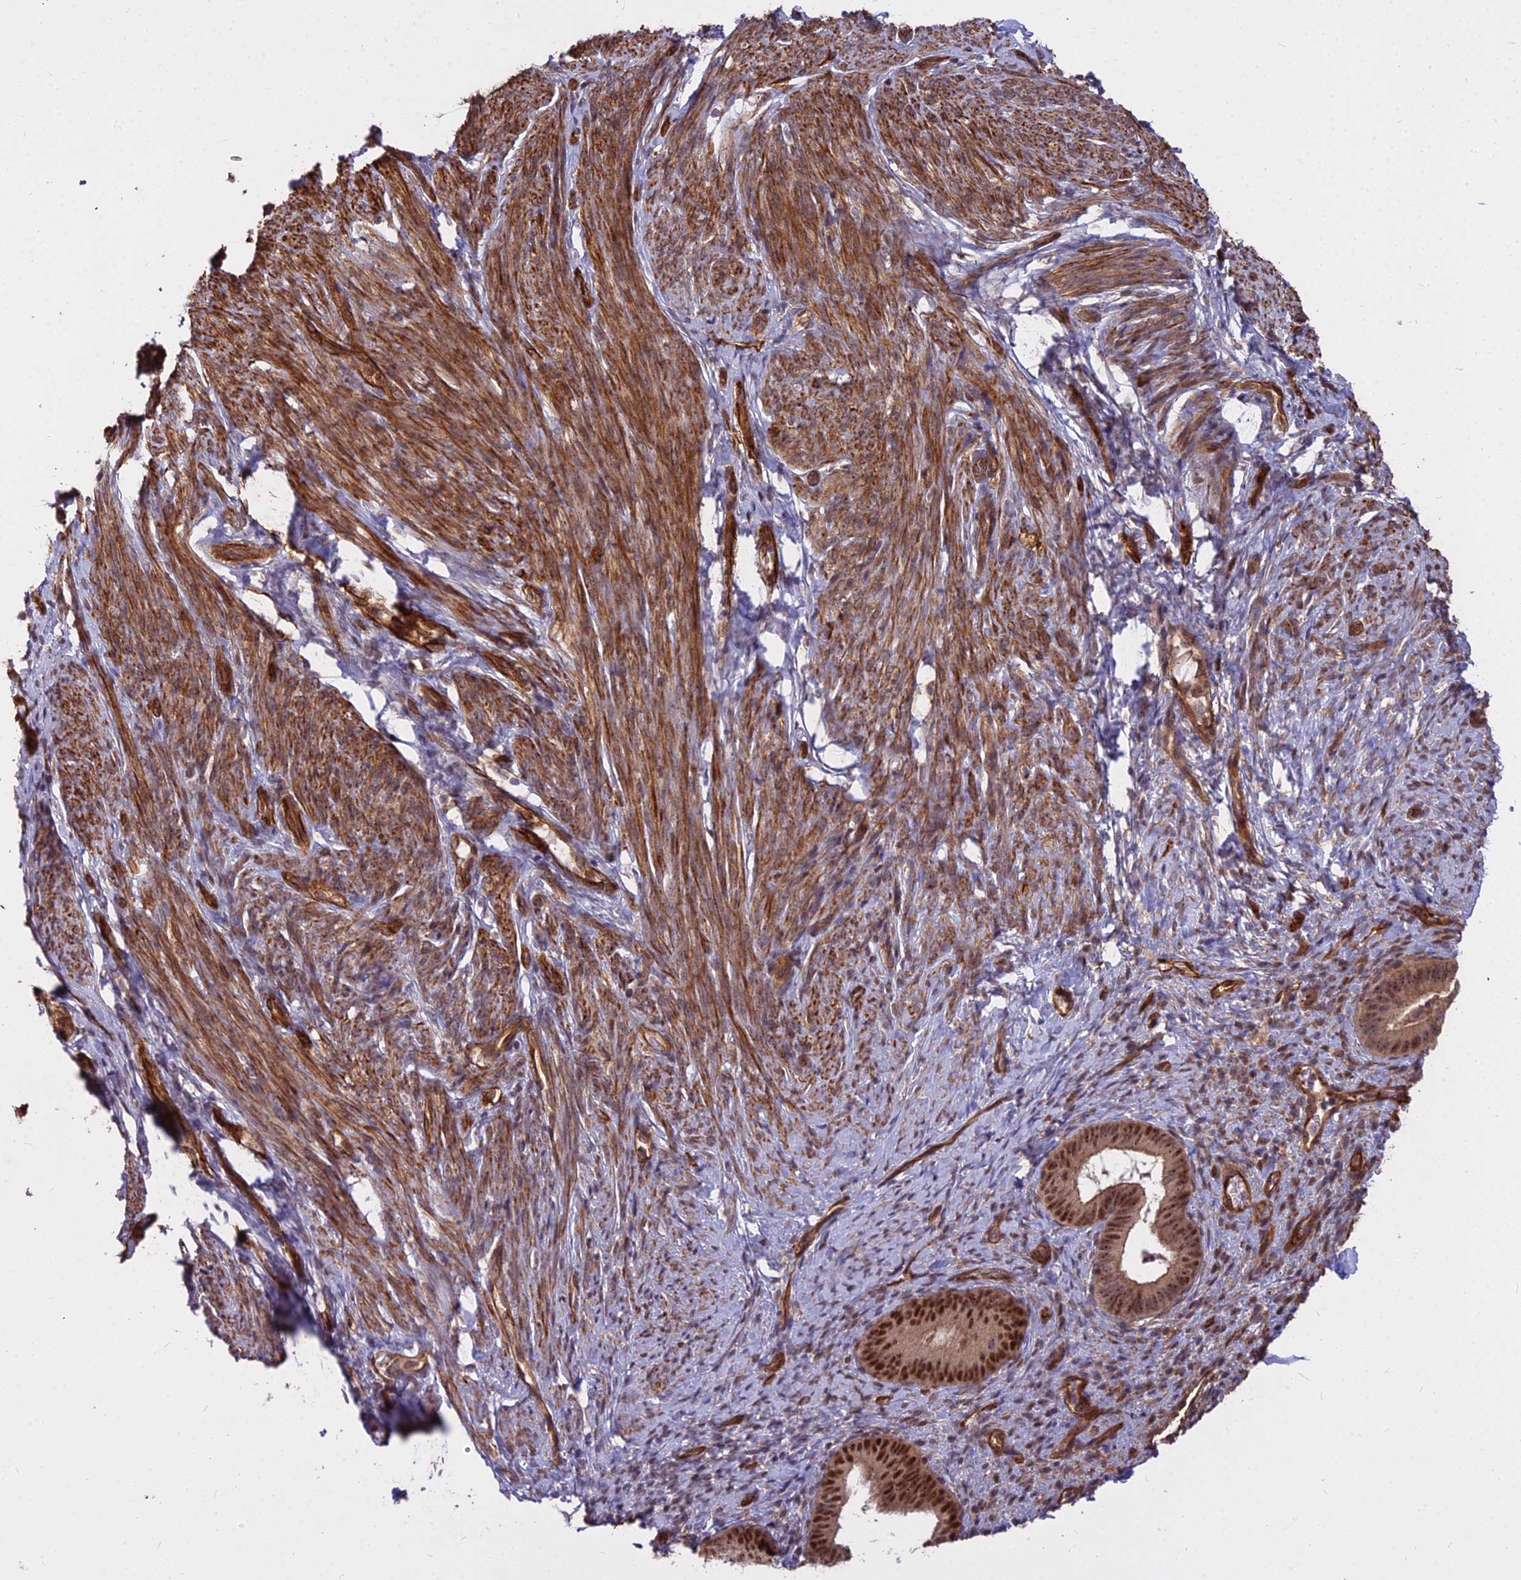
{"staining": {"intensity": "weak", "quantity": "<25%", "location": "cytoplasmic/membranous"}, "tissue": "endometrium", "cell_type": "Cells in endometrial stroma", "image_type": "normal", "snomed": [{"axis": "morphology", "description": "Normal tissue, NOS"}, {"axis": "topography", "description": "Endometrium"}], "caption": "The immunohistochemistry (IHC) photomicrograph has no significant positivity in cells in endometrial stroma of endometrium. (Brightfield microscopy of DAB immunohistochemistry (IHC) at high magnification).", "gene": "TCEA3", "patient": {"sex": "female", "age": 65}}